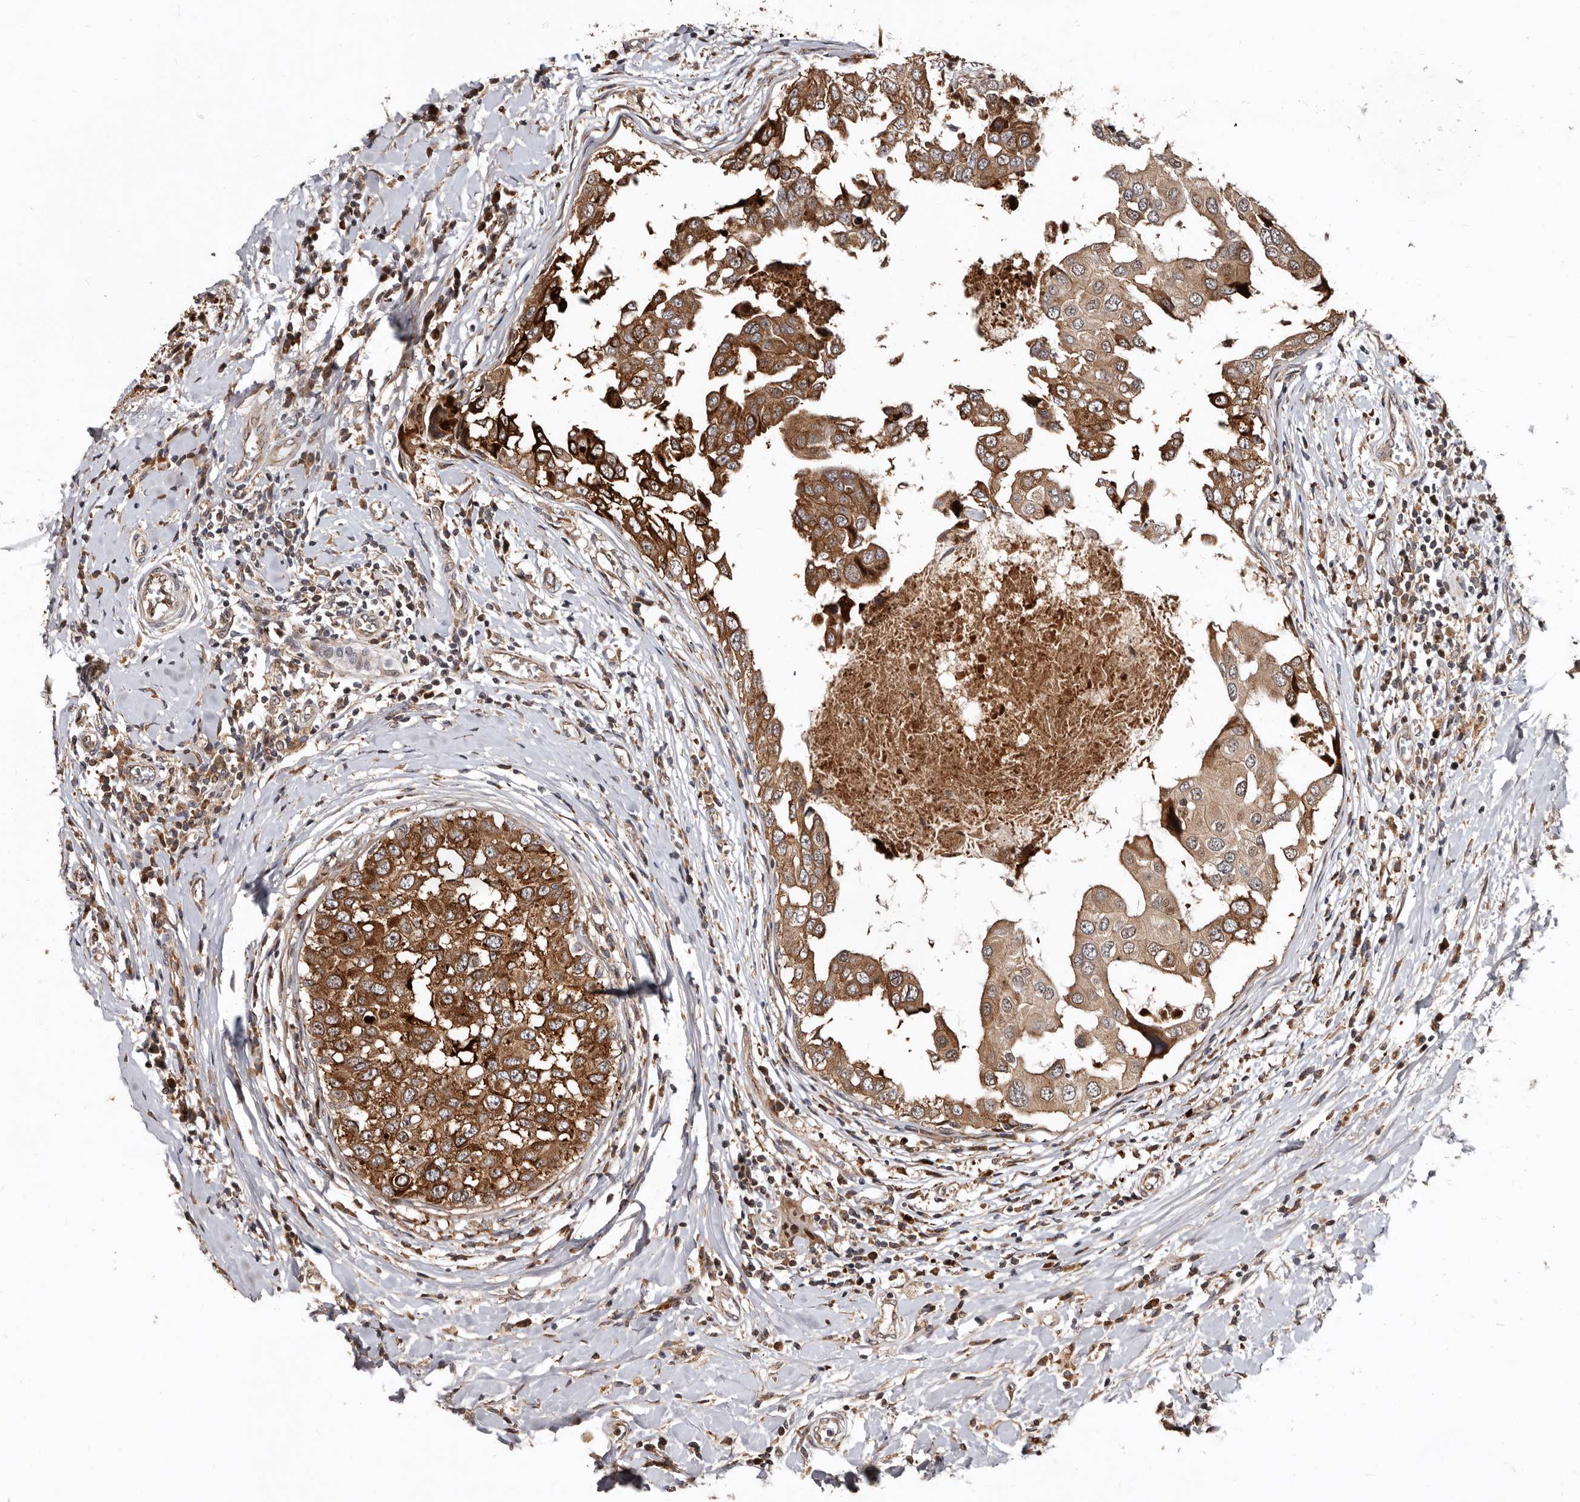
{"staining": {"intensity": "strong", "quantity": ">75%", "location": "cytoplasmic/membranous"}, "tissue": "breast cancer", "cell_type": "Tumor cells", "image_type": "cancer", "snomed": [{"axis": "morphology", "description": "Duct carcinoma"}, {"axis": "topography", "description": "Breast"}], "caption": "Human breast cancer stained with a brown dye demonstrates strong cytoplasmic/membranous positive positivity in about >75% of tumor cells.", "gene": "WEE2", "patient": {"sex": "female", "age": 27}}